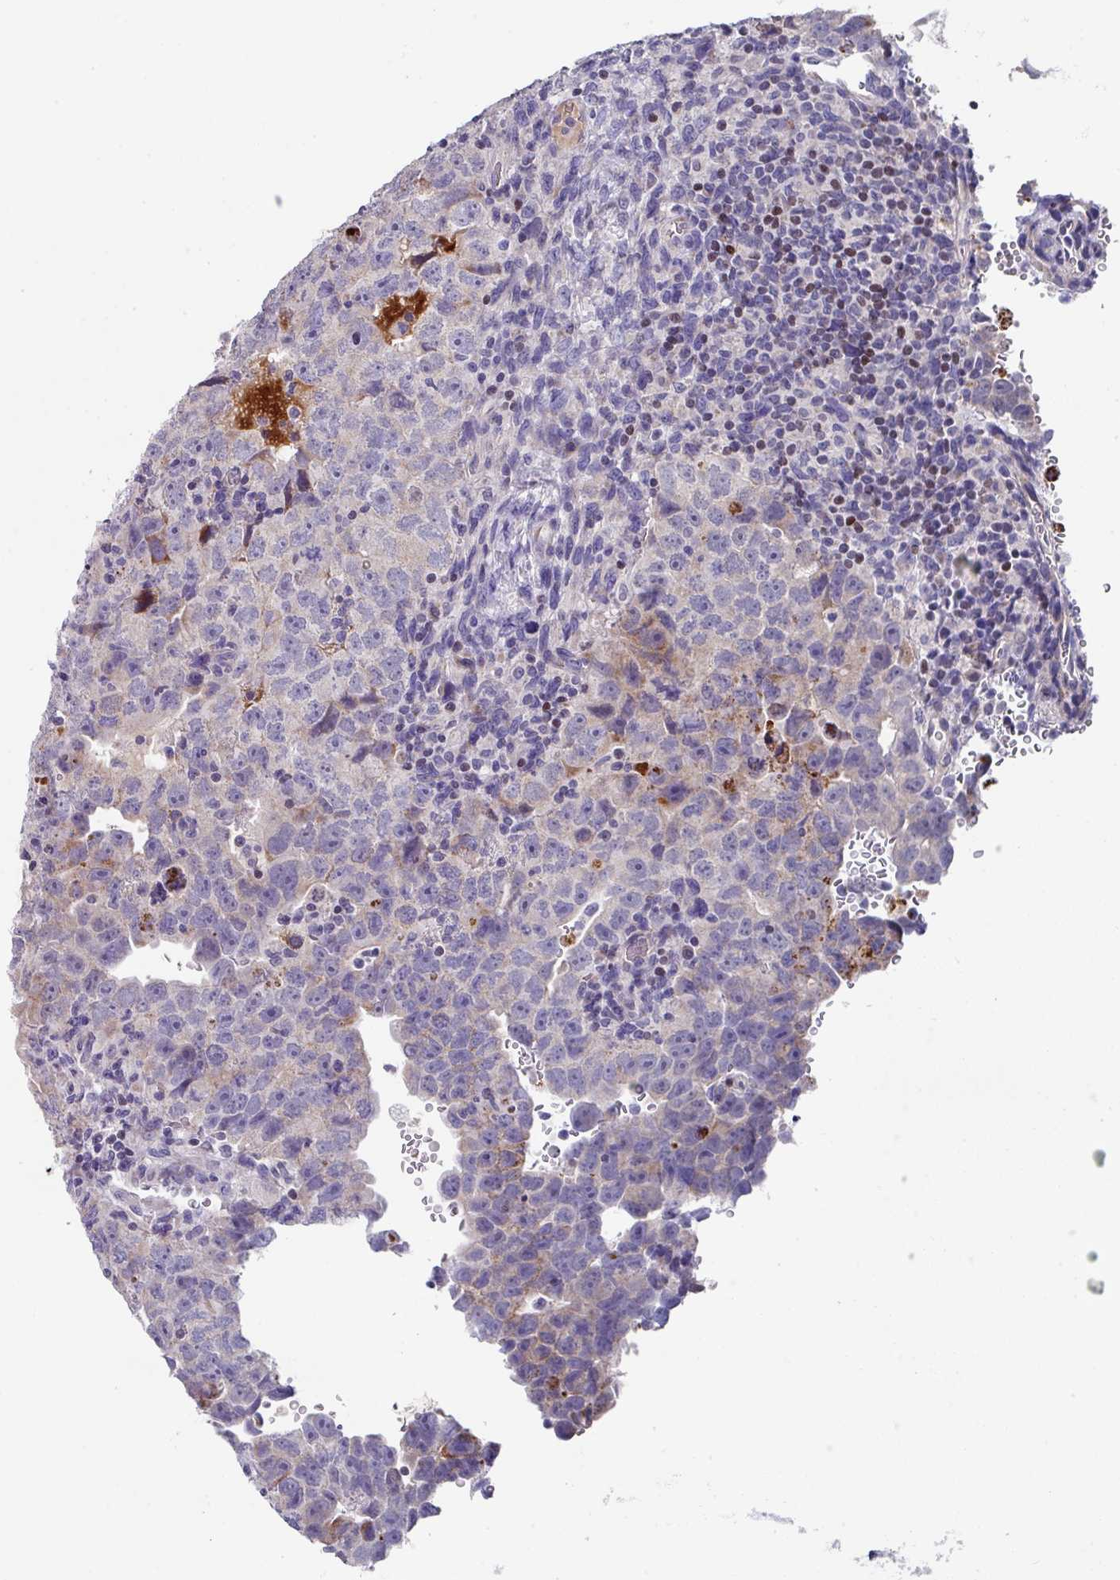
{"staining": {"intensity": "weak", "quantity": "<25%", "location": "cytoplasmic/membranous"}, "tissue": "testis cancer", "cell_type": "Tumor cells", "image_type": "cancer", "snomed": [{"axis": "morphology", "description": "Carcinoma, Embryonal, NOS"}, {"axis": "topography", "description": "Testis"}], "caption": "Micrograph shows no protein expression in tumor cells of testis cancer tissue. (Brightfield microscopy of DAB (3,3'-diaminobenzidine) immunohistochemistry (IHC) at high magnification).", "gene": "CBX7", "patient": {"sex": "male", "age": 24}}